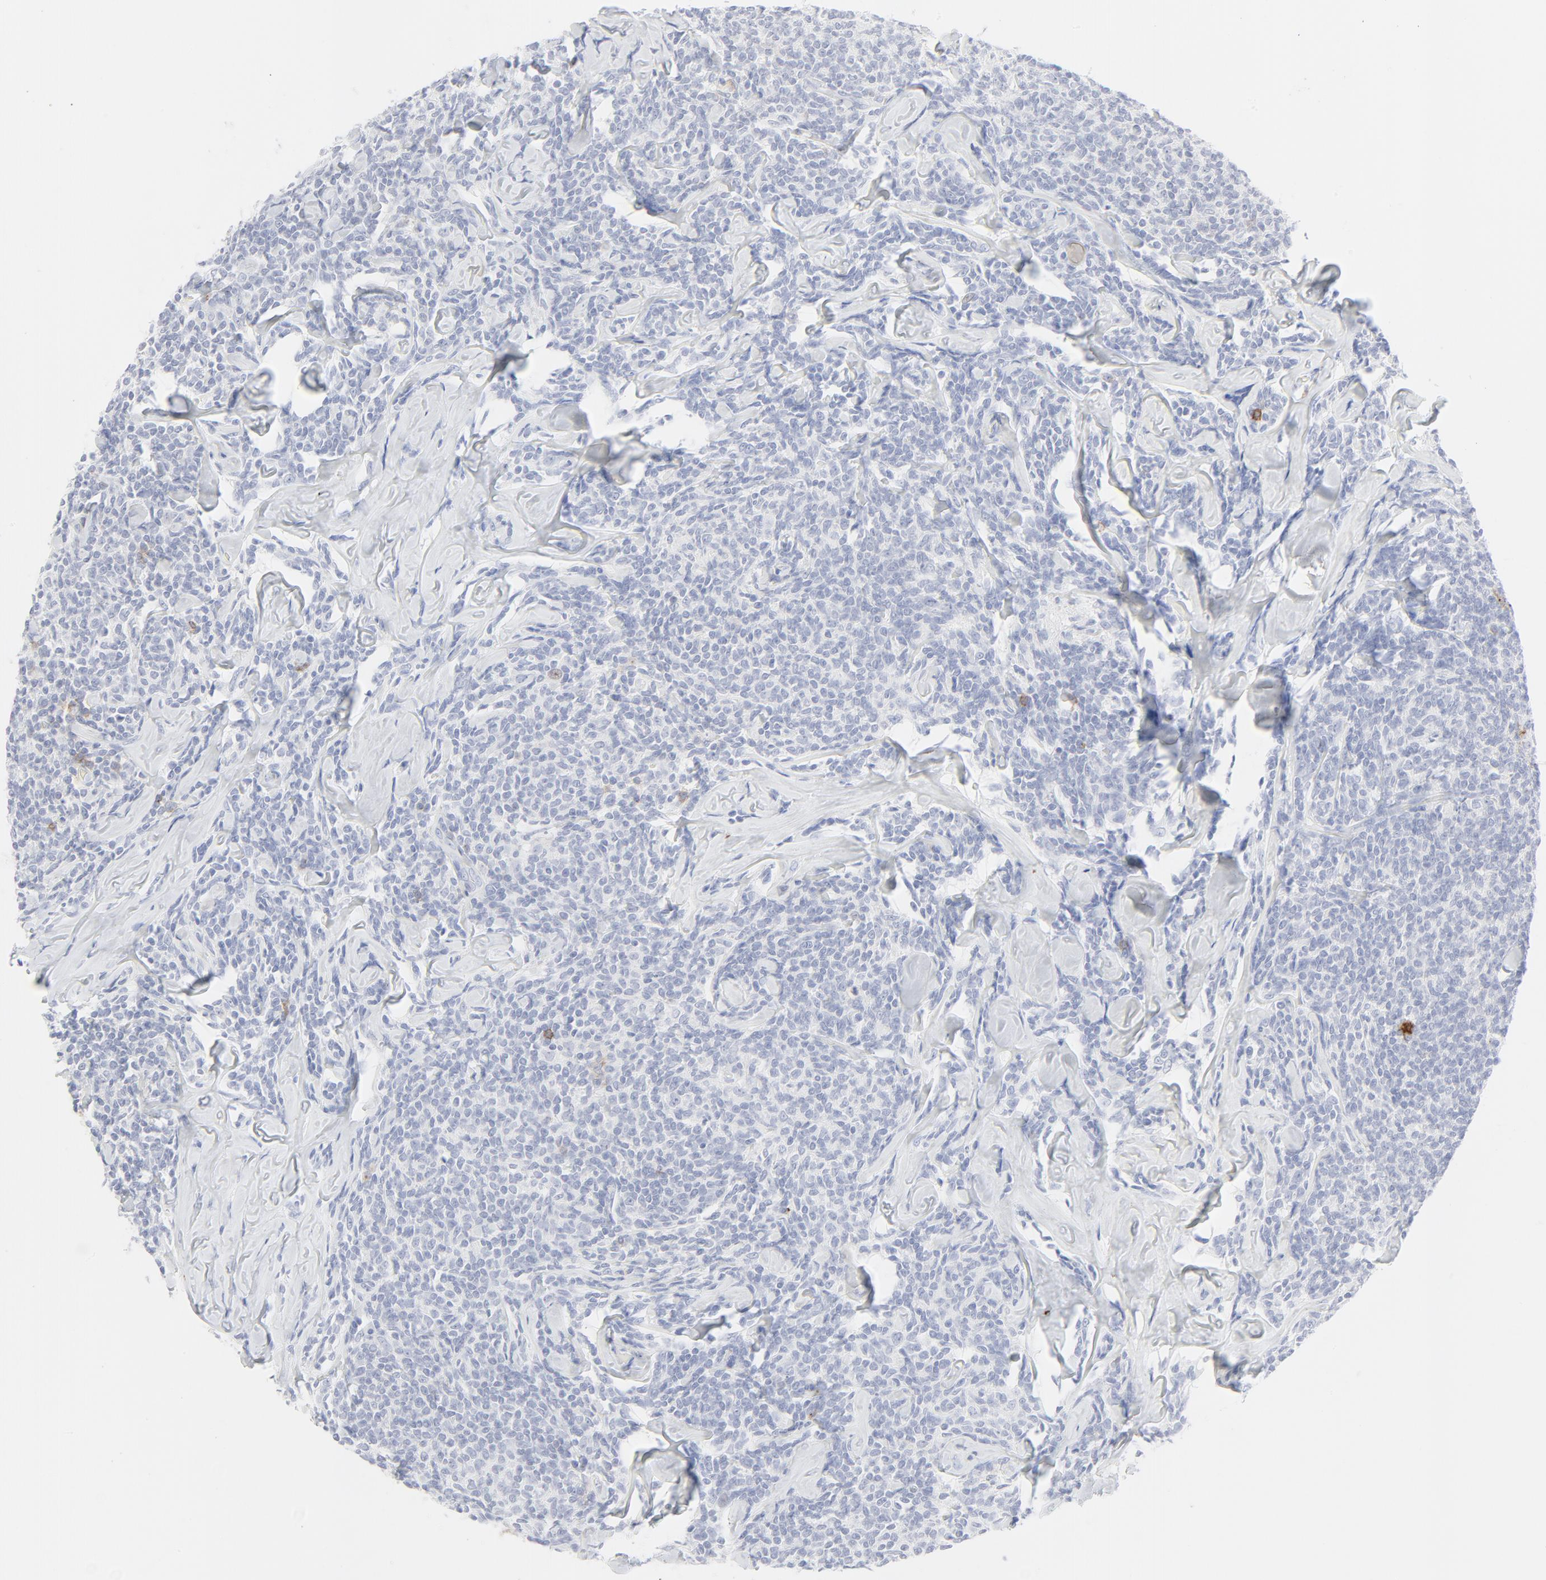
{"staining": {"intensity": "moderate", "quantity": "<25%", "location": "cytoplasmic/membranous"}, "tissue": "lymphoma", "cell_type": "Tumor cells", "image_type": "cancer", "snomed": [{"axis": "morphology", "description": "Malignant lymphoma, non-Hodgkin's type, Low grade"}, {"axis": "topography", "description": "Lymph node"}], "caption": "This micrograph reveals low-grade malignant lymphoma, non-Hodgkin's type stained with immunohistochemistry (IHC) to label a protein in brown. The cytoplasmic/membranous of tumor cells show moderate positivity for the protein. Nuclei are counter-stained blue.", "gene": "CCR7", "patient": {"sex": "female", "age": 56}}